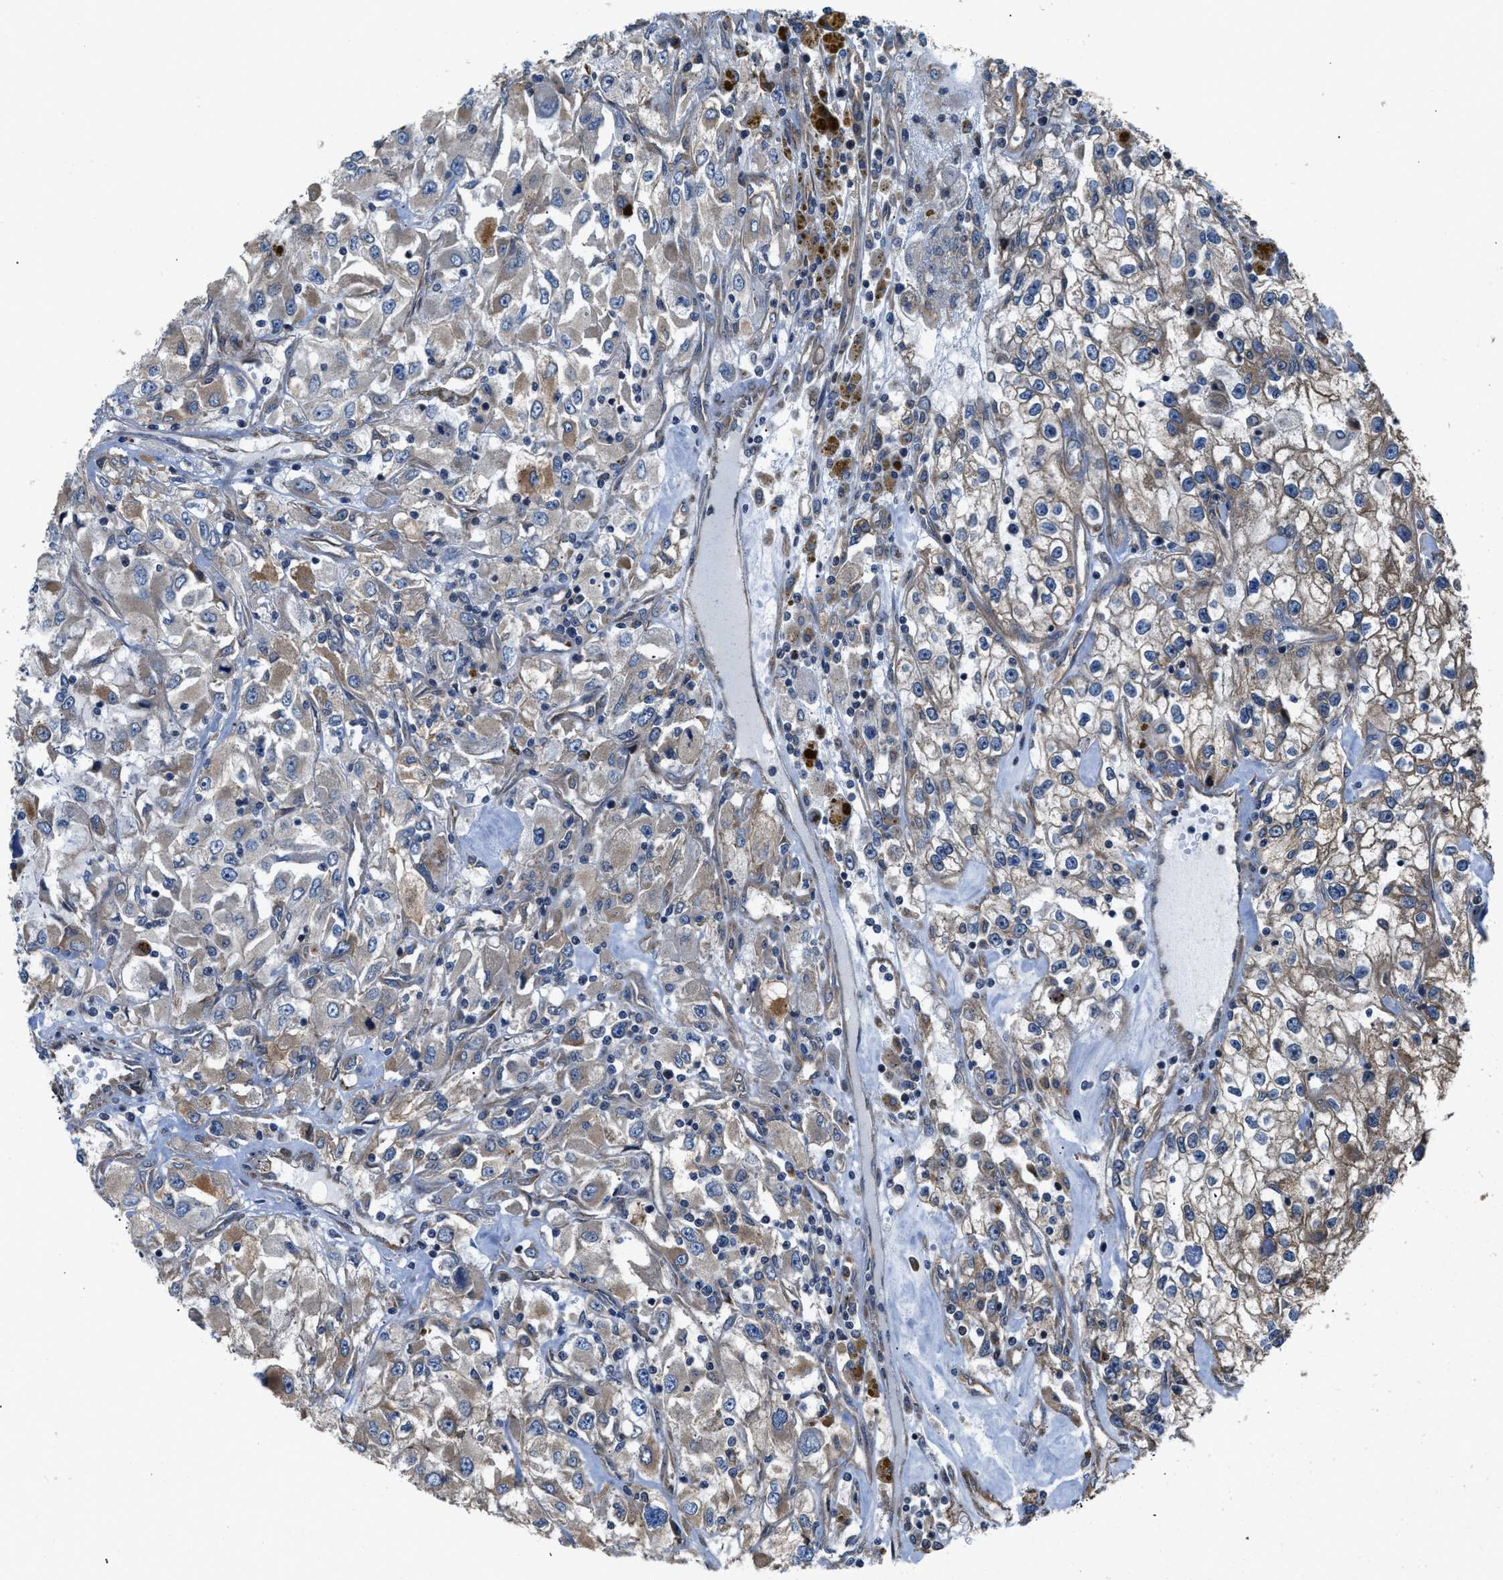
{"staining": {"intensity": "weak", "quantity": ">75%", "location": "cytoplasmic/membranous"}, "tissue": "renal cancer", "cell_type": "Tumor cells", "image_type": "cancer", "snomed": [{"axis": "morphology", "description": "Adenocarcinoma, NOS"}, {"axis": "topography", "description": "Kidney"}], "caption": "Protein expression analysis of human renal adenocarcinoma reveals weak cytoplasmic/membranous staining in approximately >75% of tumor cells.", "gene": "CEP128", "patient": {"sex": "female", "age": 52}}